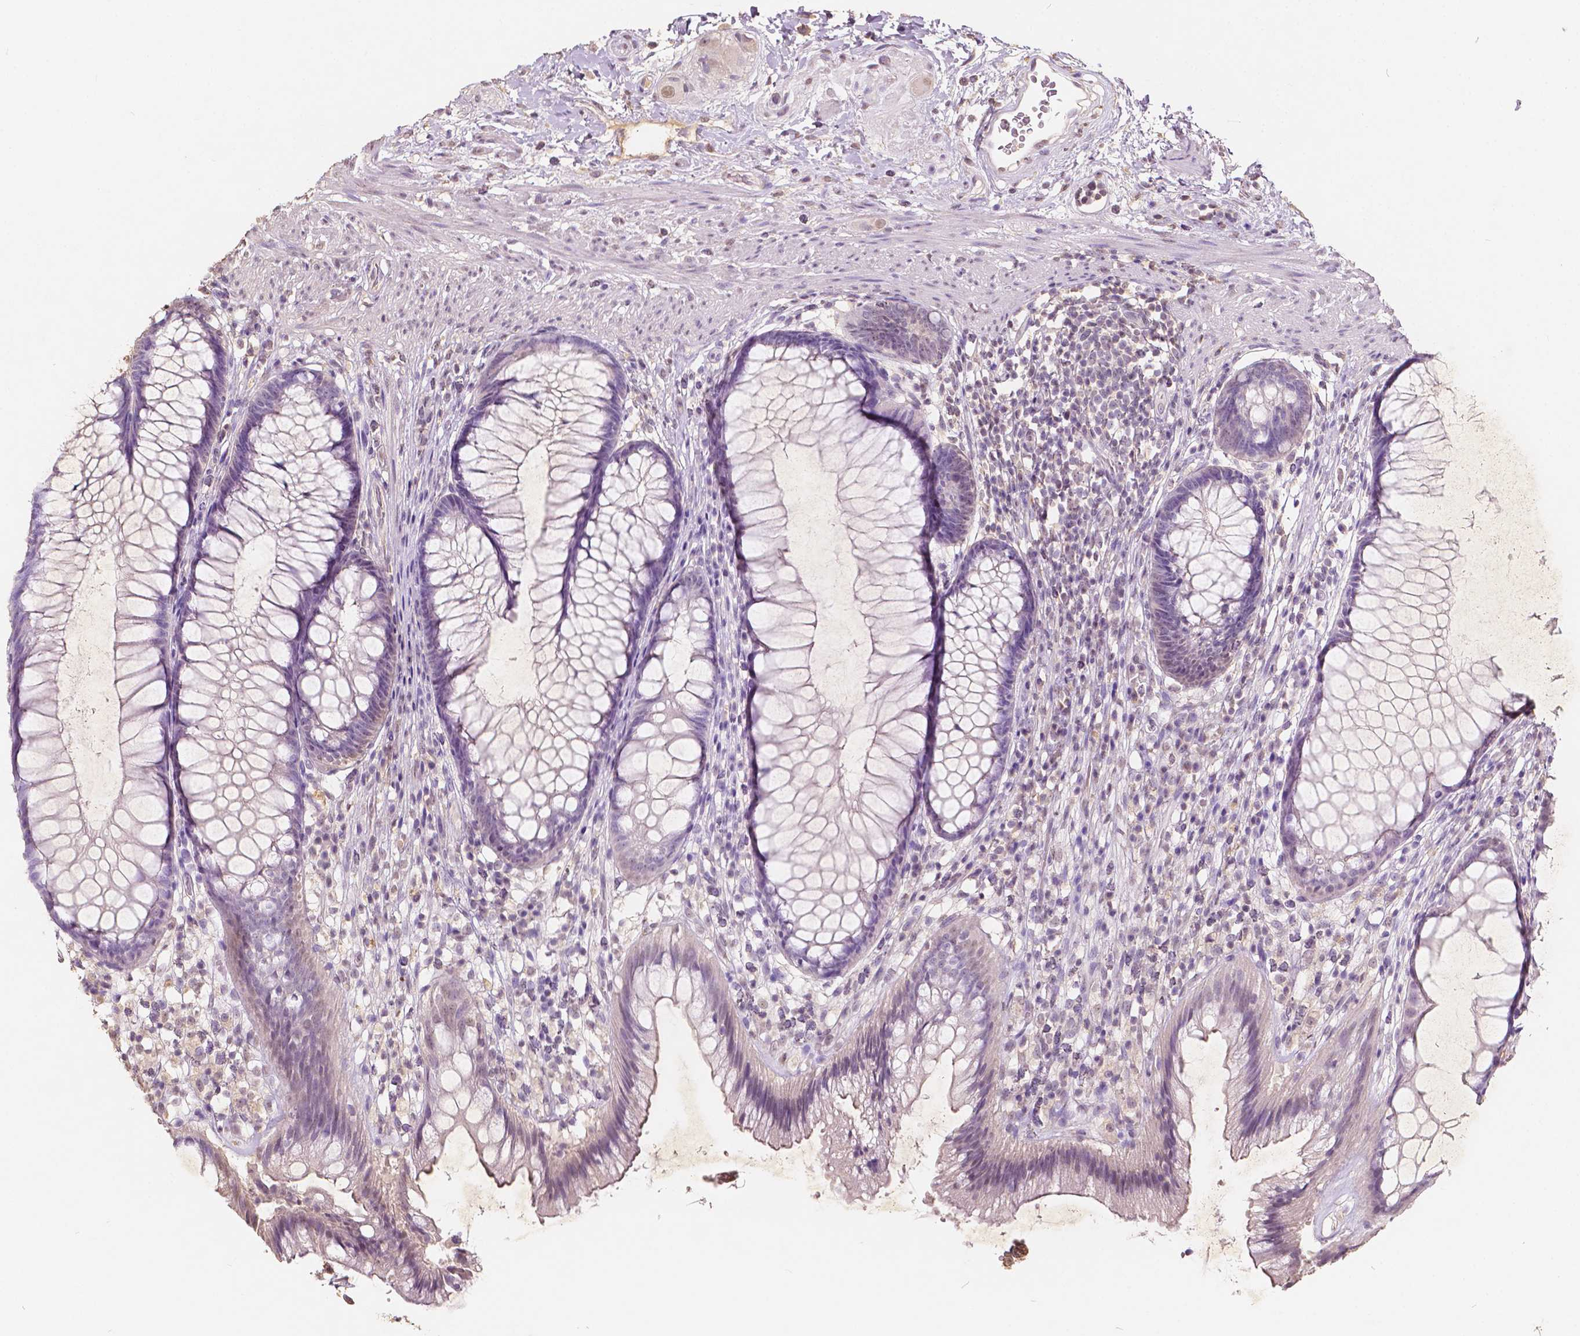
{"staining": {"intensity": "negative", "quantity": "none", "location": "none"}, "tissue": "rectum", "cell_type": "Glandular cells", "image_type": "normal", "snomed": [{"axis": "morphology", "description": "Normal tissue, NOS"}, {"axis": "topography", "description": "Smooth muscle"}, {"axis": "topography", "description": "Rectum"}], "caption": "High power microscopy histopathology image of an immunohistochemistry (IHC) histopathology image of normal rectum, revealing no significant expression in glandular cells. Nuclei are stained in blue.", "gene": "SOX15", "patient": {"sex": "male", "age": 53}}